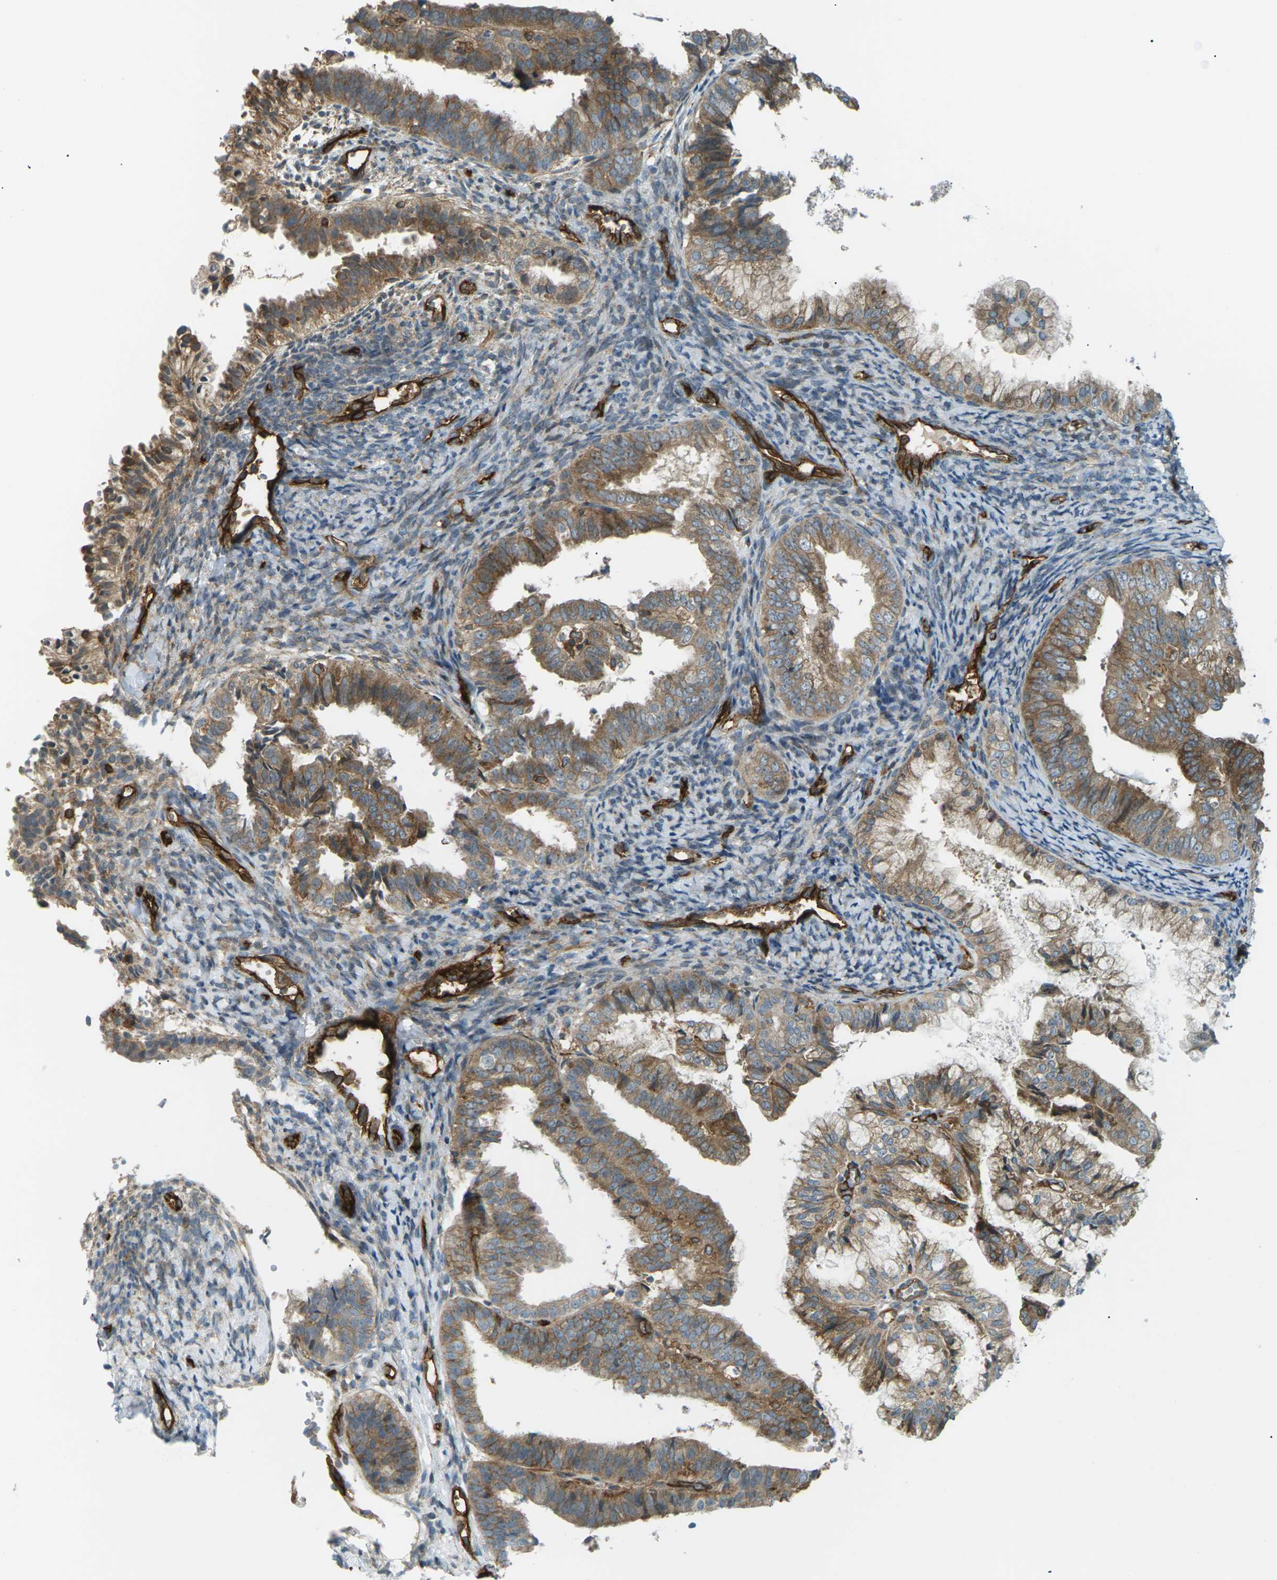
{"staining": {"intensity": "moderate", "quantity": ">75%", "location": "cytoplasmic/membranous"}, "tissue": "endometrial cancer", "cell_type": "Tumor cells", "image_type": "cancer", "snomed": [{"axis": "morphology", "description": "Adenocarcinoma, NOS"}, {"axis": "topography", "description": "Endometrium"}], "caption": "Immunohistochemical staining of human adenocarcinoma (endometrial) demonstrates medium levels of moderate cytoplasmic/membranous staining in approximately >75% of tumor cells.", "gene": "S1PR1", "patient": {"sex": "female", "age": 63}}